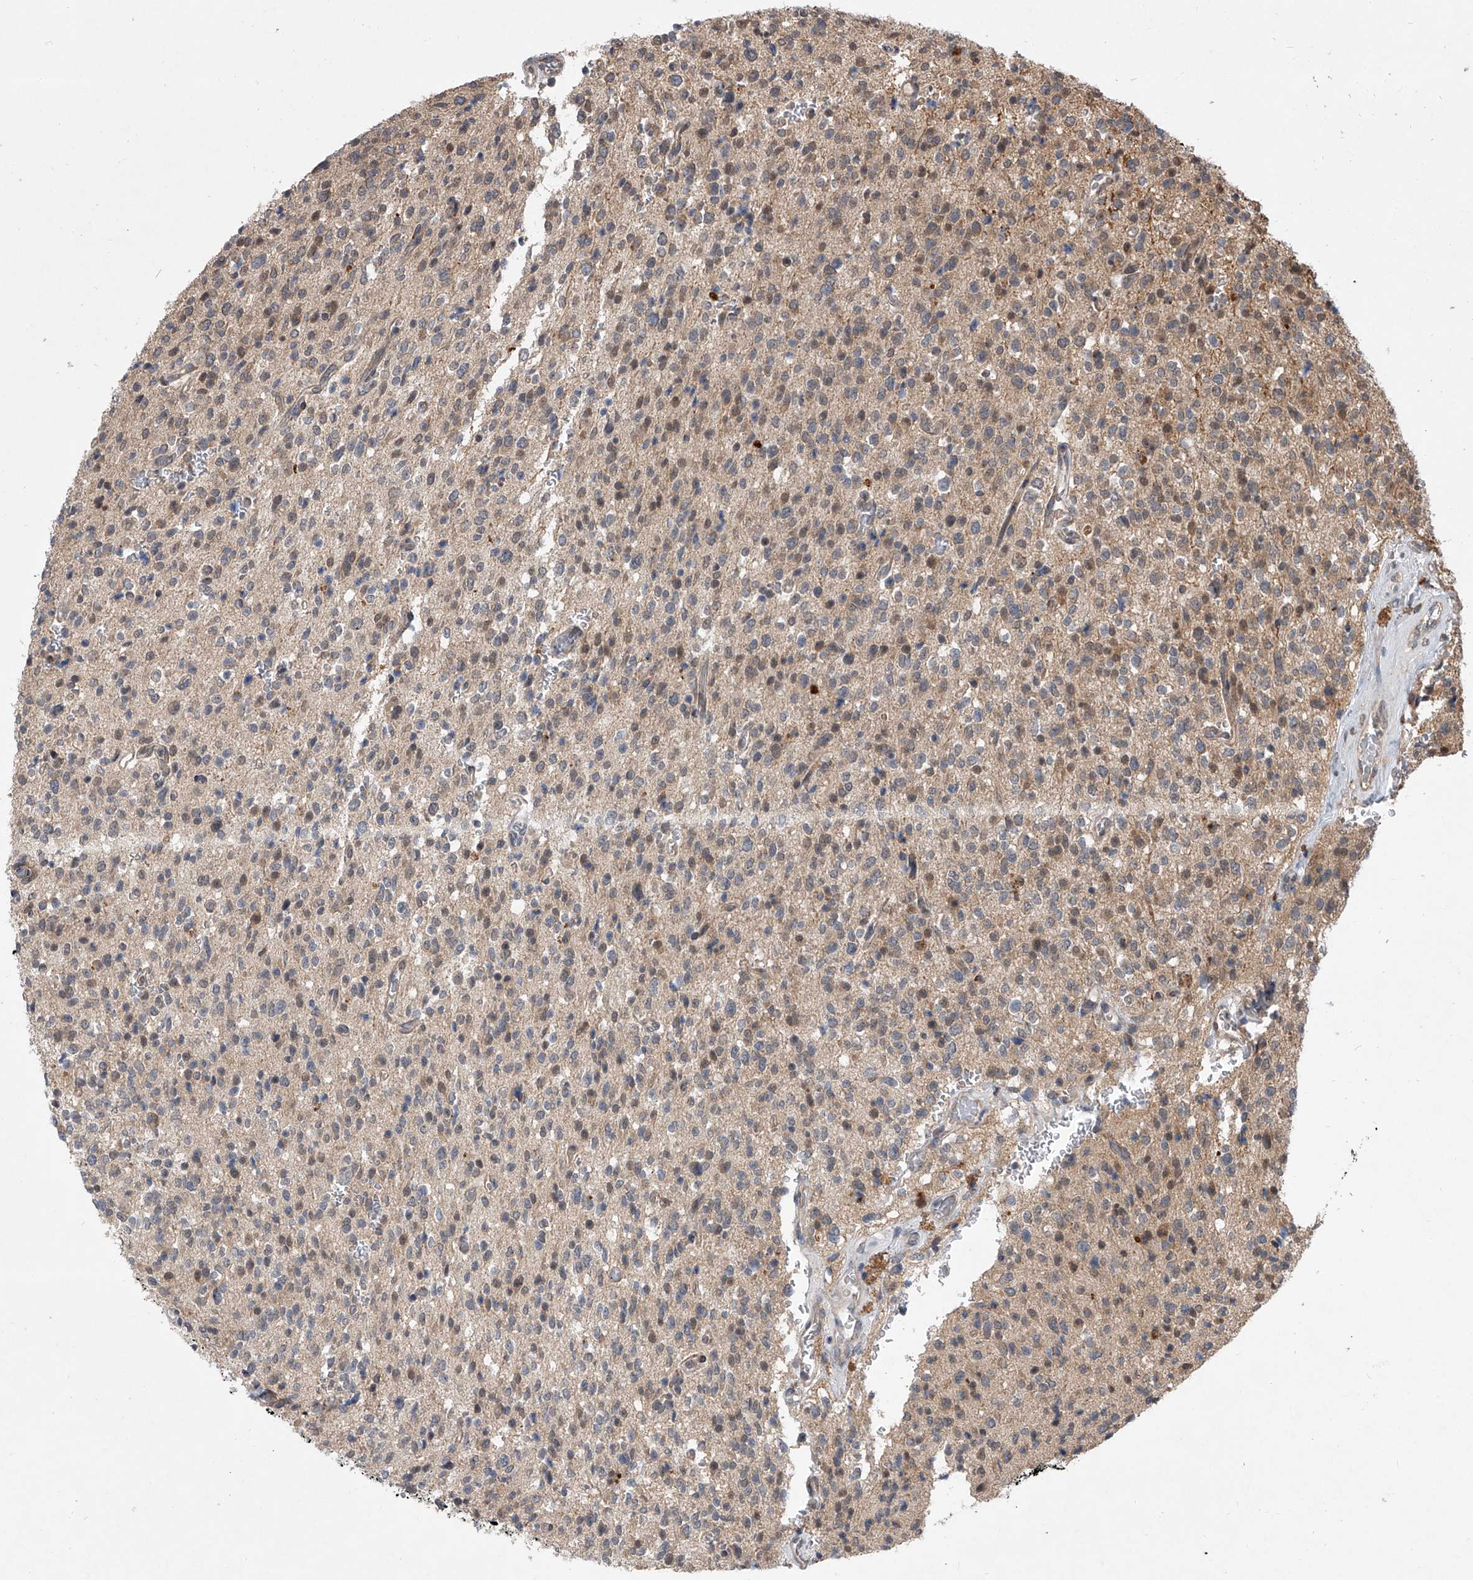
{"staining": {"intensity": "weak", "quantity": "<25%", "location": "cytoplasmic/membranous"}, "tissue": "glioma", "cell_type": "Tumor cells", "image_type": "cancer", "snomed": [{"axis": "morphology", "description": "Glioma, malignant, High grade"}, {"axis": "topography", "description": "Brain"}], "caption": "Immunohistochemical staining of human high-grade glioma (malignant) displays no significant expression in tumor cells. The staining was performed using DAB to visualize the protein expression in brown, while the nuclei were stained in blue with hematoxylin (Magnification: 20x).", "gene": "GEMIN8", "patient": {"sex": "male", "age": 34}}